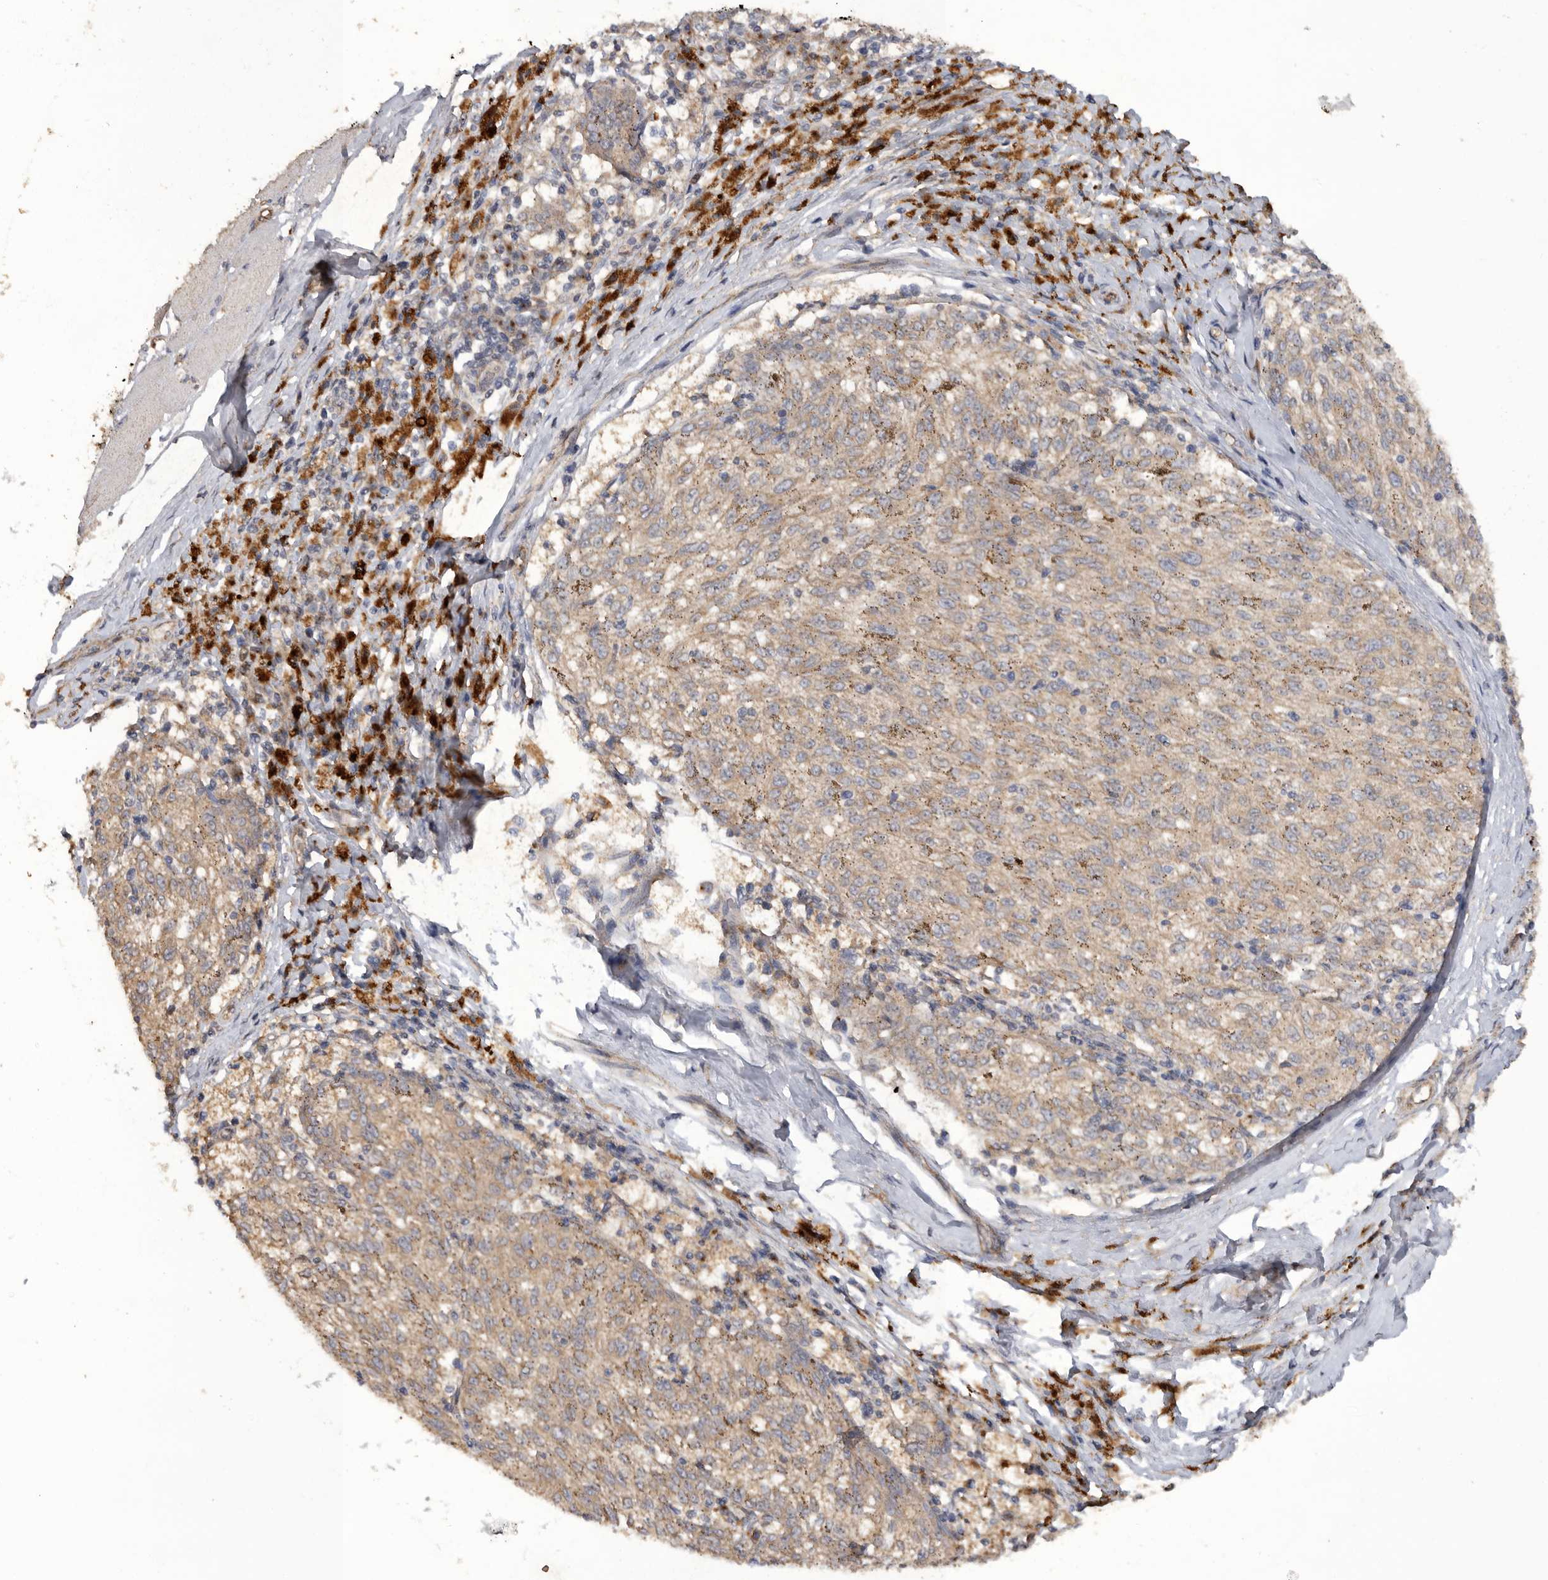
{"staining": {"intensity": "weak", "quantity": ">75%", "location": "cytoplasmic/membranous"}, "tissue": "melanoma", "cell_type": "Tumor cells", "image_type": "cancer", "snomed": [{"axis": "morphology", "description": "Malignant melanoma, NOS"}, {"axis": "topography", "description": "Skin"}], "caption": "Brown immunohistochemical staining in melanoma exhibits weak cytoplasmic/membranous positivity in about >75% of tumor cells.", "gene": "PODXL2", "patient": {"sex": "female", "age": 72}}